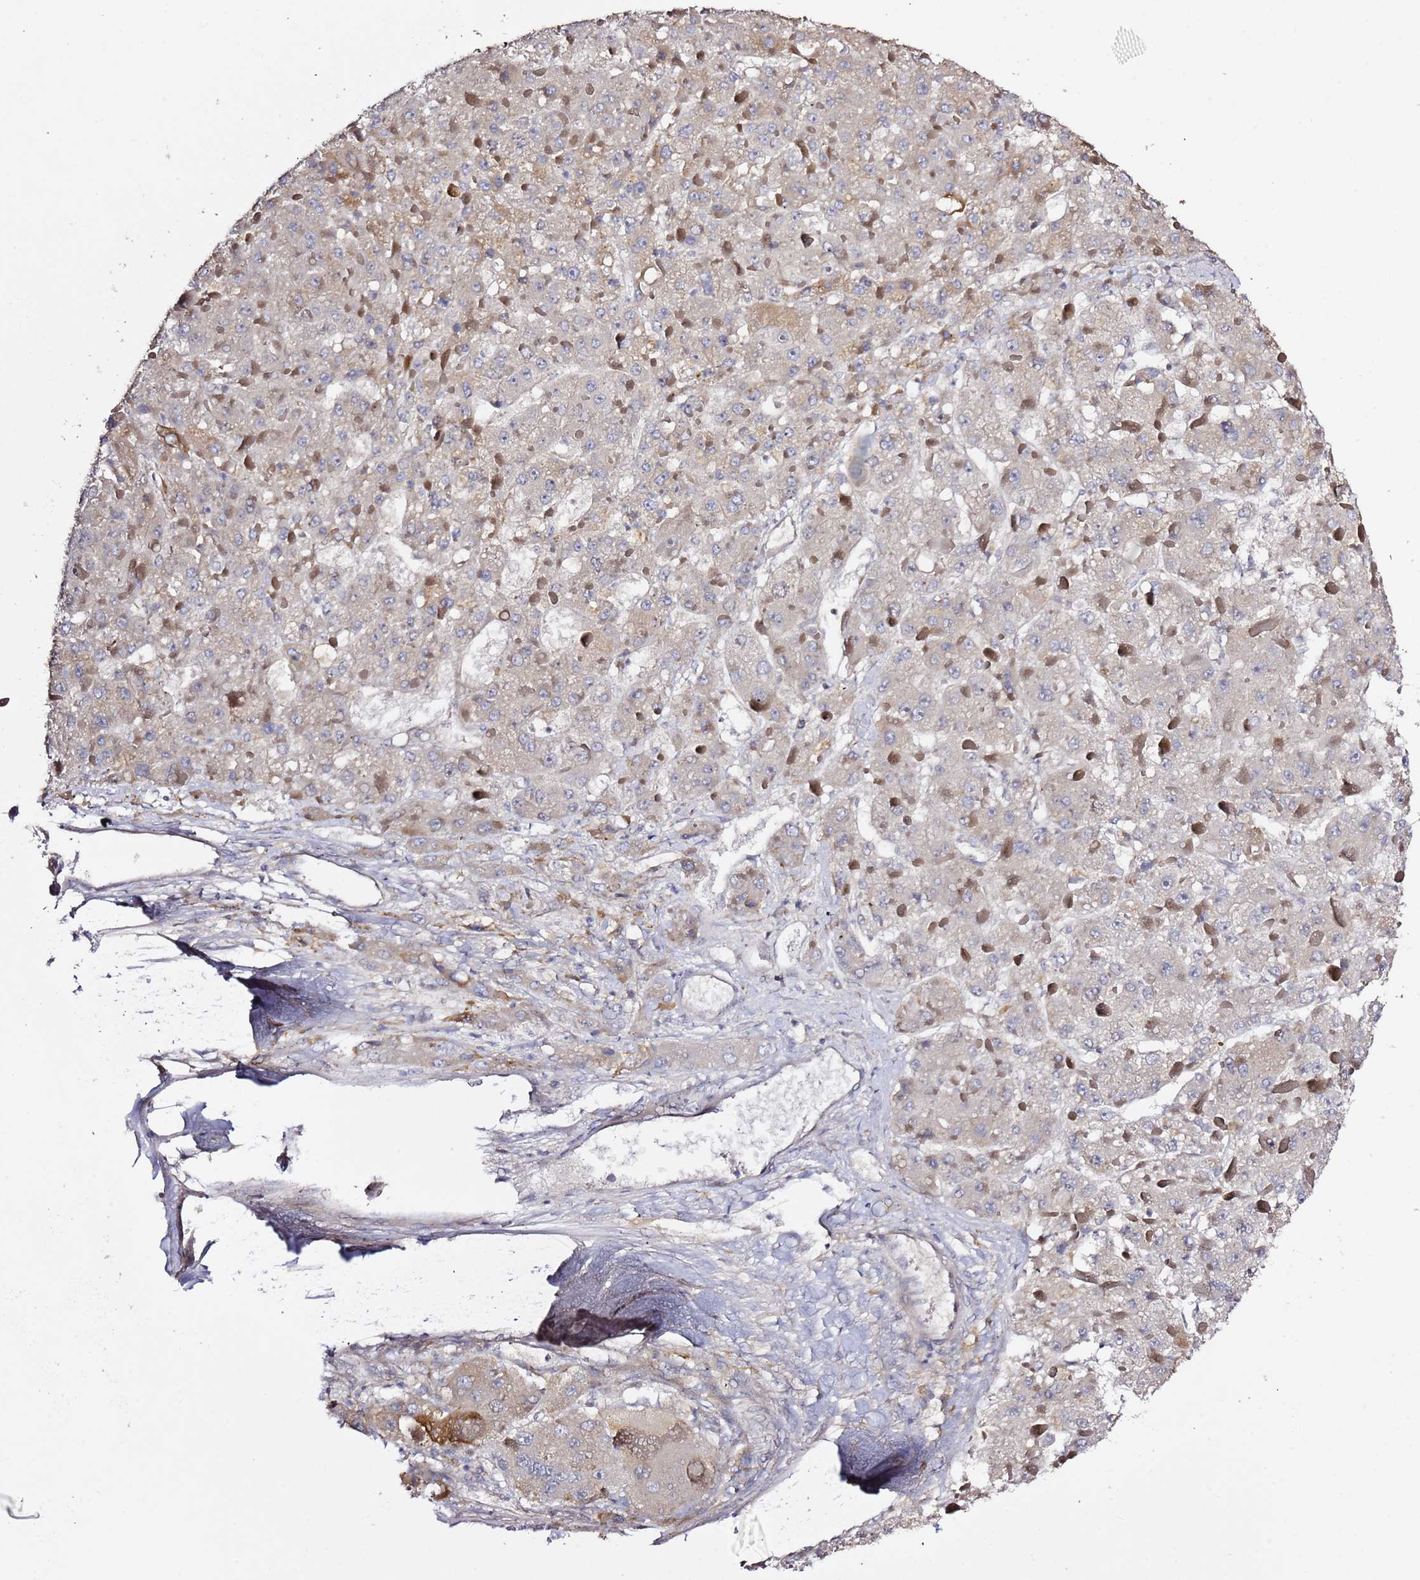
{"staining": {"intensity": "weak", "quantity": "<25%", "location": "cytoplasmic/membranous"}, "tissue": "liver cancer", "cell_type": "Tumor cells", "image_type": "cancer", "snomed": [{"axis": "morphology", "description": "Carcinoma, Hepatocellular, NOS"}, {"axis": "topography", "description": "Liver"}], "caption": "This is an immunohistochemistry (IHC) image of hepatocellular carcinoma (liver). There is no positivity in tumor cells.", "gene": "HSD17B7", "patient": {"sex": "female", "age": 73}}